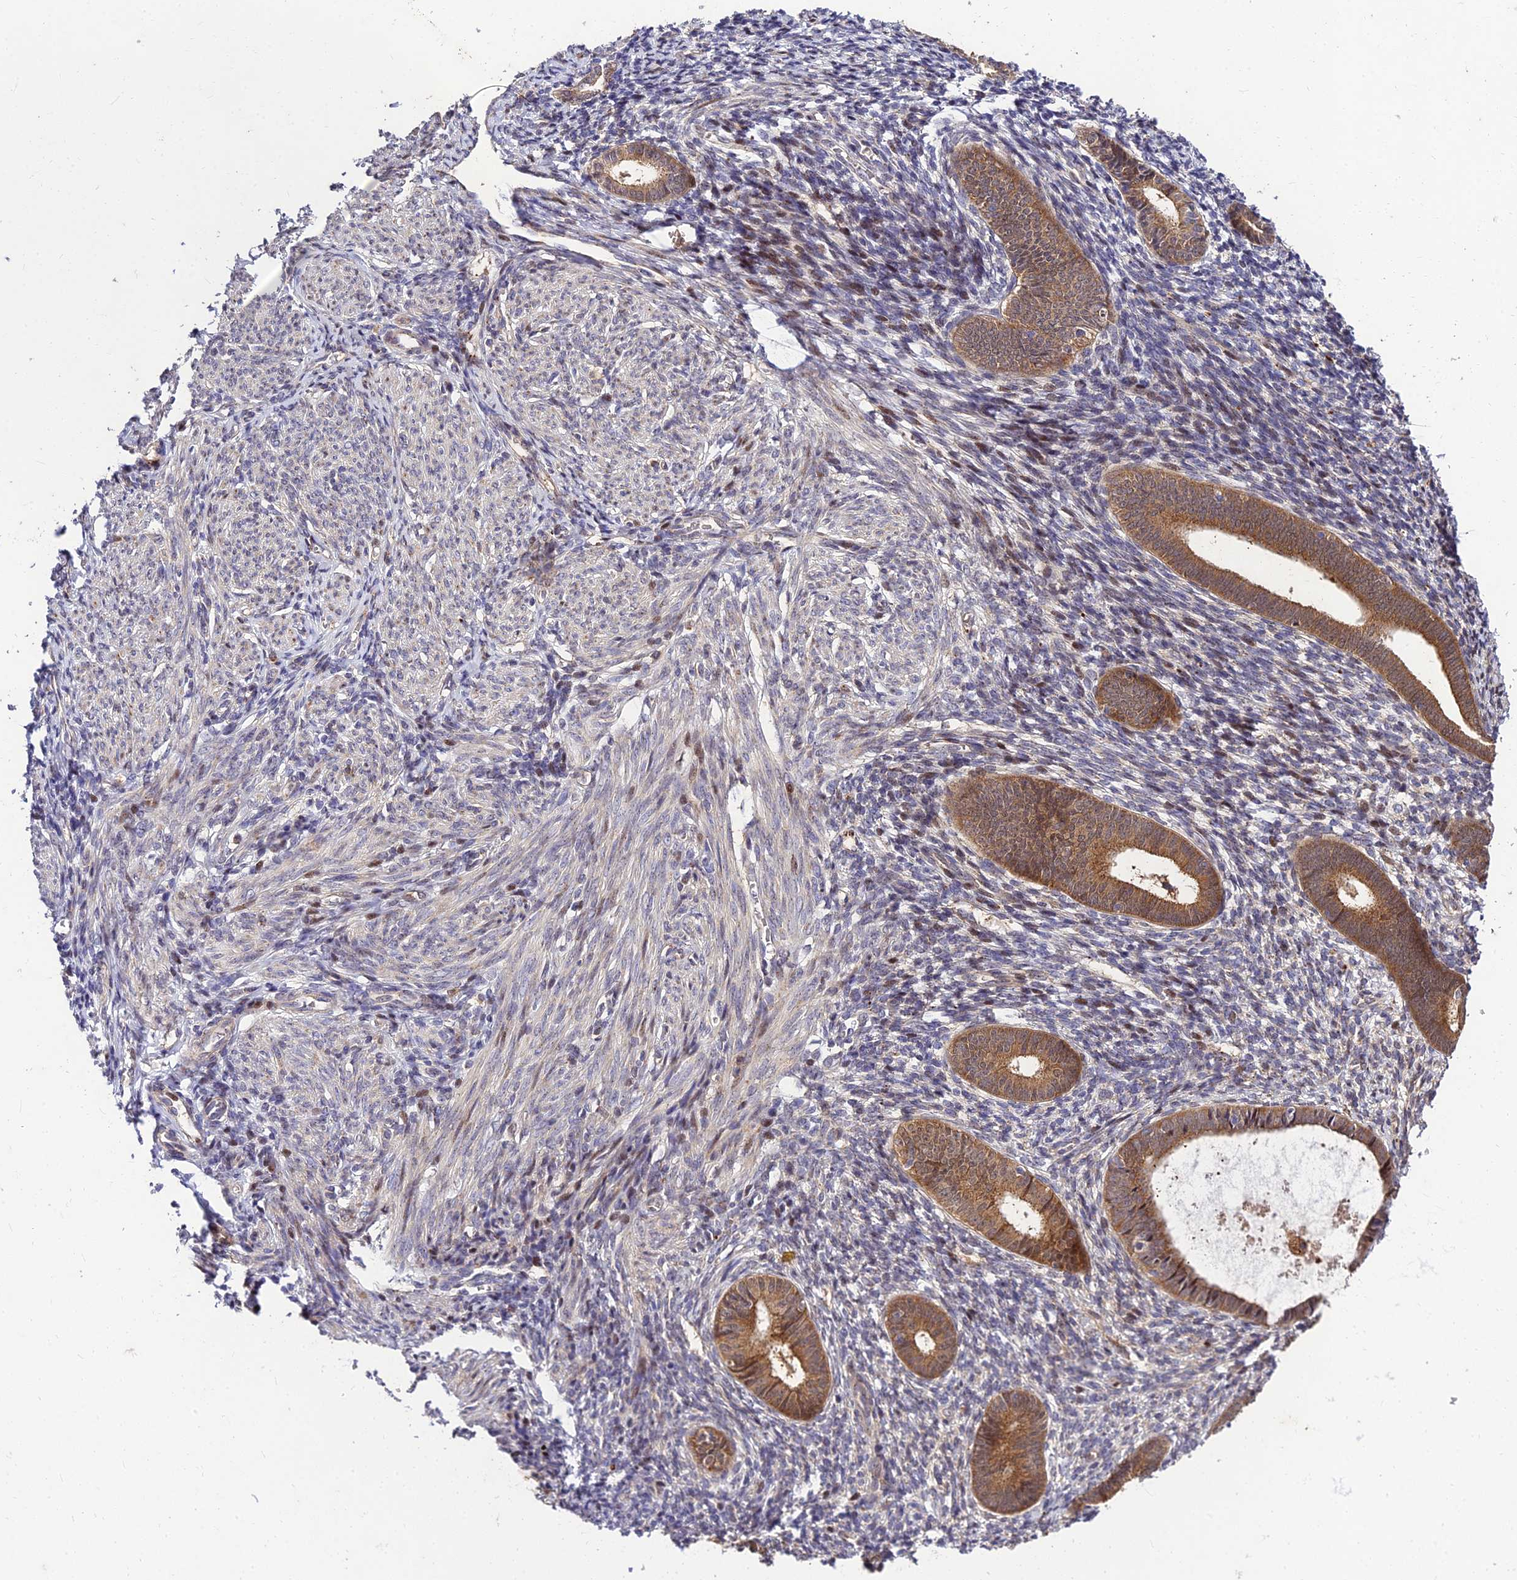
{"staining": {"intensity": "moderate", "quantity": "25%-75%", "location": "cytoplasmic/membranous"}, "tissue": "endometrium", "cell_type": "Cells in endometrial stroma", "image_type": "normal", "snomed": [{"axis": "morphology", "description": "Normal tissue, NOS"}, {"axis": "morphology", "description": "Adenocarcinoma, NOS"}, {"axis": "topography", "description": "Endometrium"}], "caption": "Endometrium stained with a brown dye reveals moderate cytoplasmic/membranous positive expression in approximately 25%-75% of cells in endometrial stroma.", "gene": "MKKS", "patient": {"sex": "female", "age": 57}}